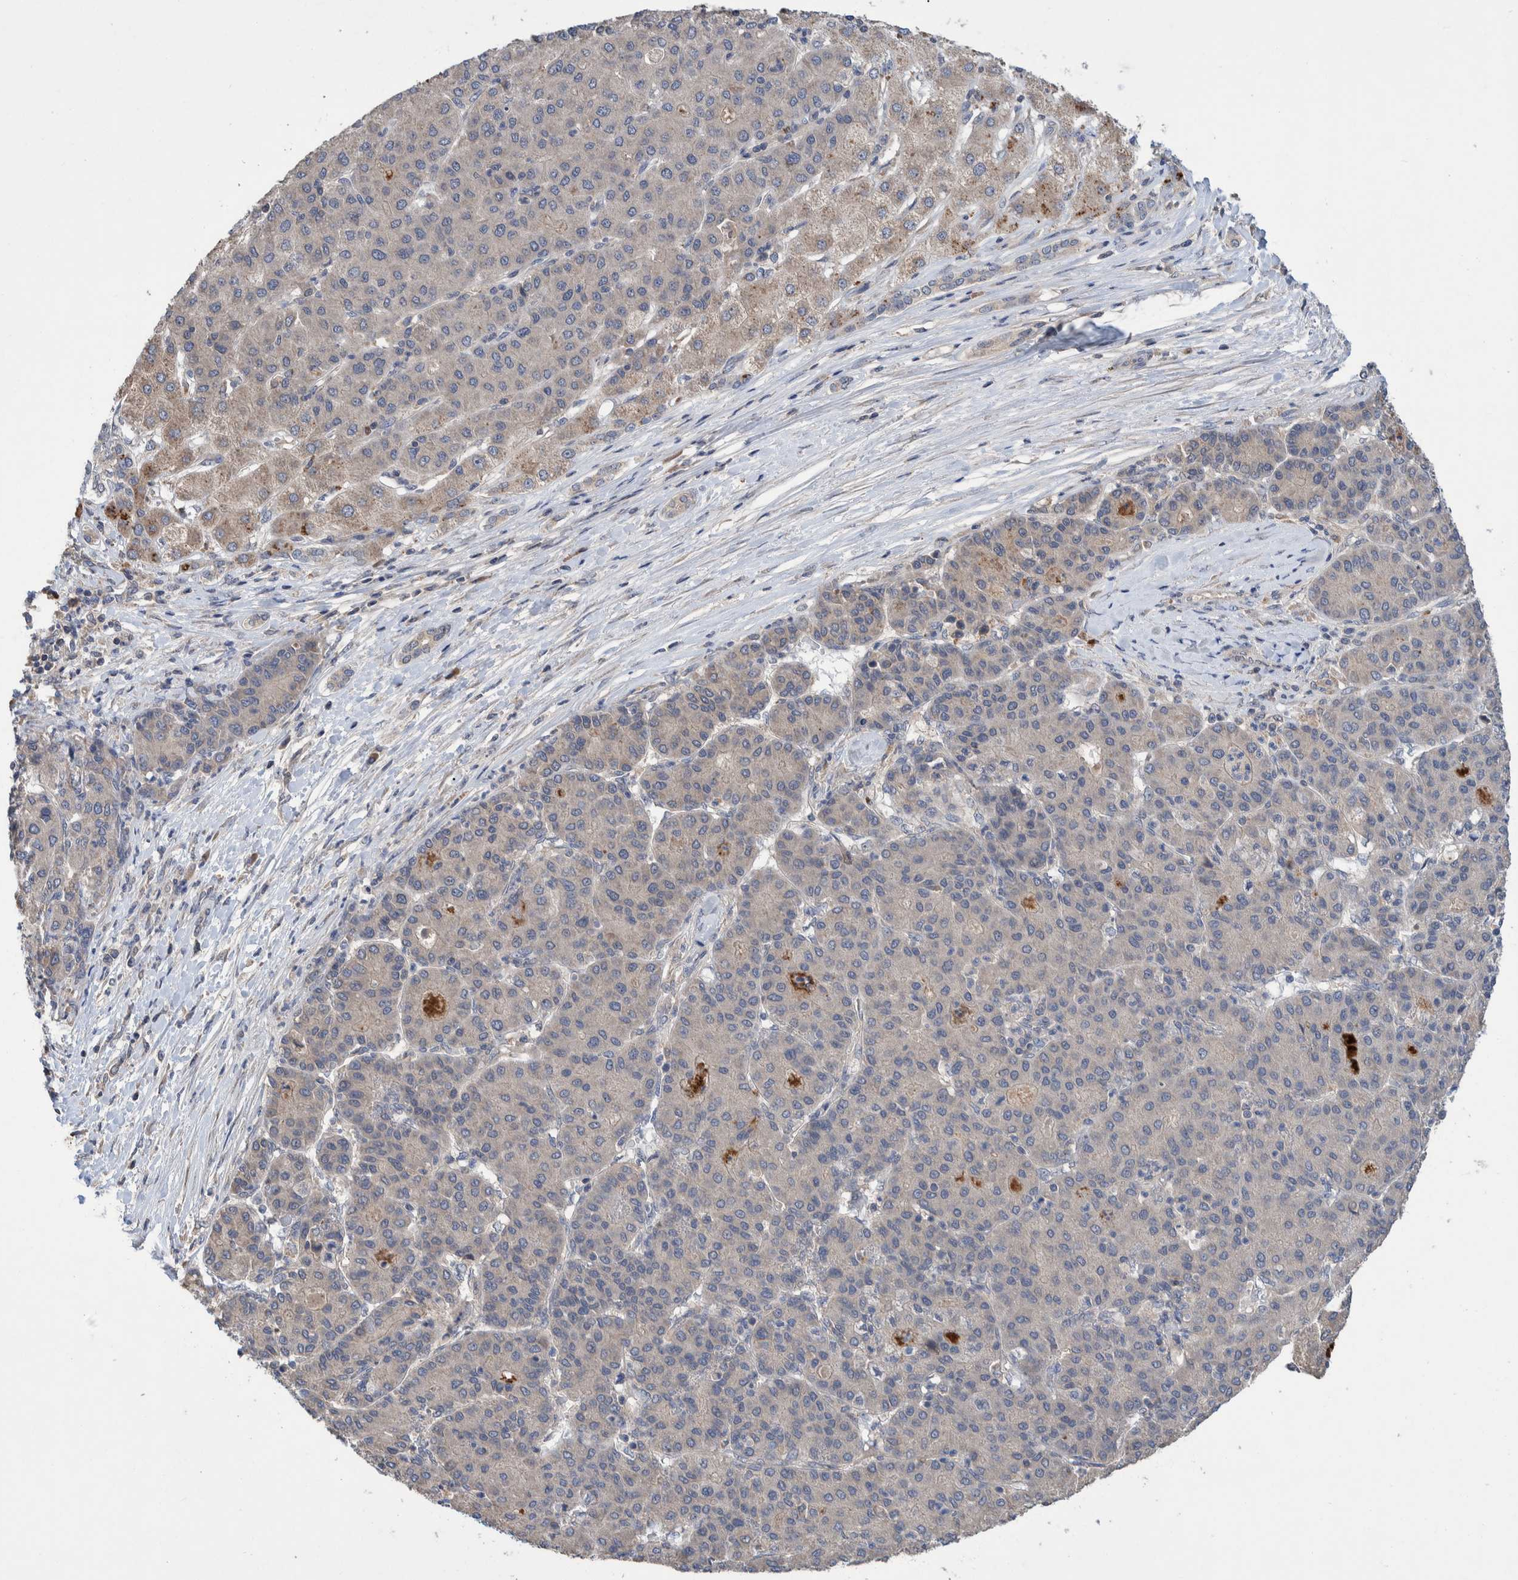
{"staining": {"intensity": "weak", "quantity": "<25%", "location": "cytoplasmic/membranous"}, "tissue": "liver cancer", "cell_type": "Tumor cells", "image_type": "cancer", "snomed": [{"axis": "morphology", "description": "Carcinoma, Hepatocellular, NOS"}, {"axis": "topography", "description": "Liver"}], "caption": "Immunohistochemistry image of neoplastic tissue: liver hepatocellular carcinoma stained with DAB reveals no significant protein staining in tumor cells.", "gene": "PLPBP", "patient": {"sex": "male", "age": 65}}